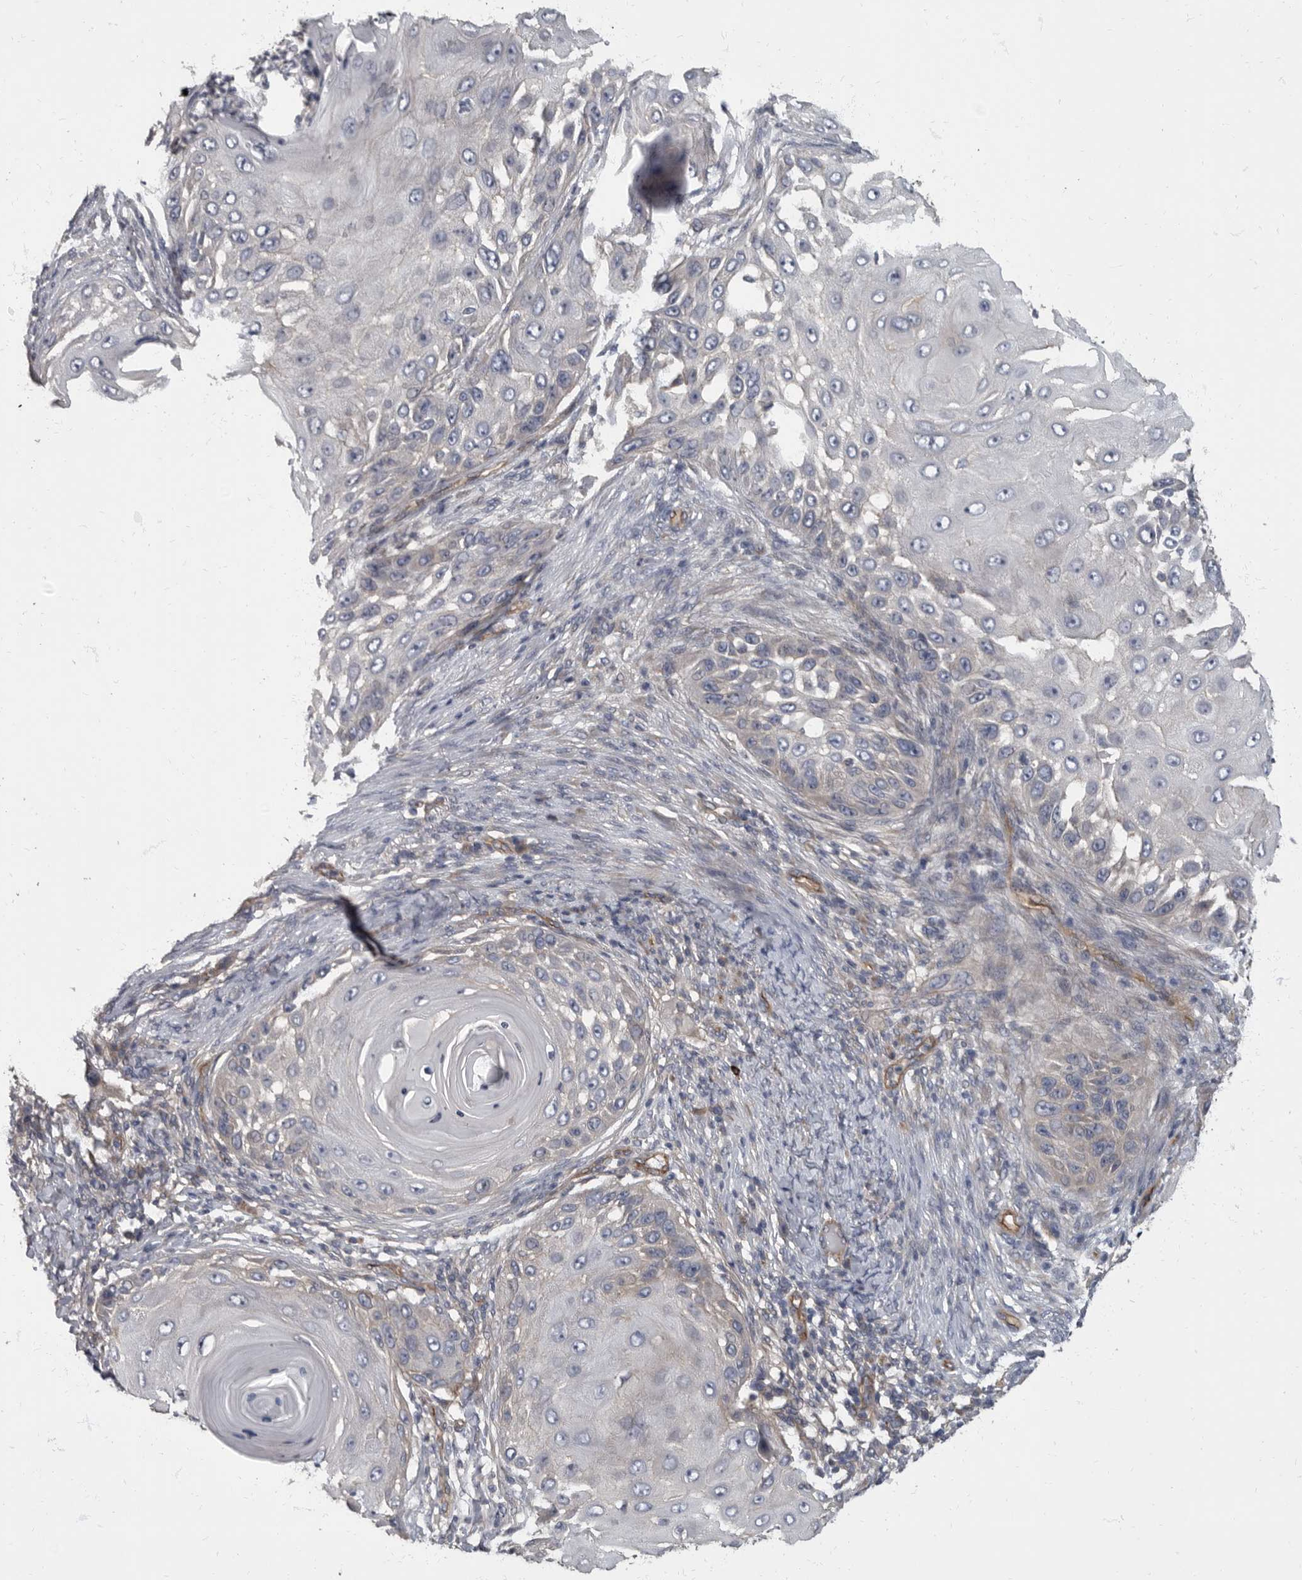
{"staining": {"intensity": "negative", "quantity": "none", "location": "none"}, "tissue": "skin cancer", "cell_type": "Tumor cells", "image_type": "cancer", "snomed": [{"axis": "morphology", "description": "Squamous cell carcinoma, NOS"}, {"axis": "topography", "description": "Skin"}], "caption": "Tumor cells are negative for brown protein staining in squamous cell carcinoma (skin). (Stains: DAB immunohistochemistry (IHC) with hematoxylin counter stain, Microscopy: brightfield microscopy at high magnification).", "gene": "PDK1", "patient": {"sex": "female", "age": 44}}